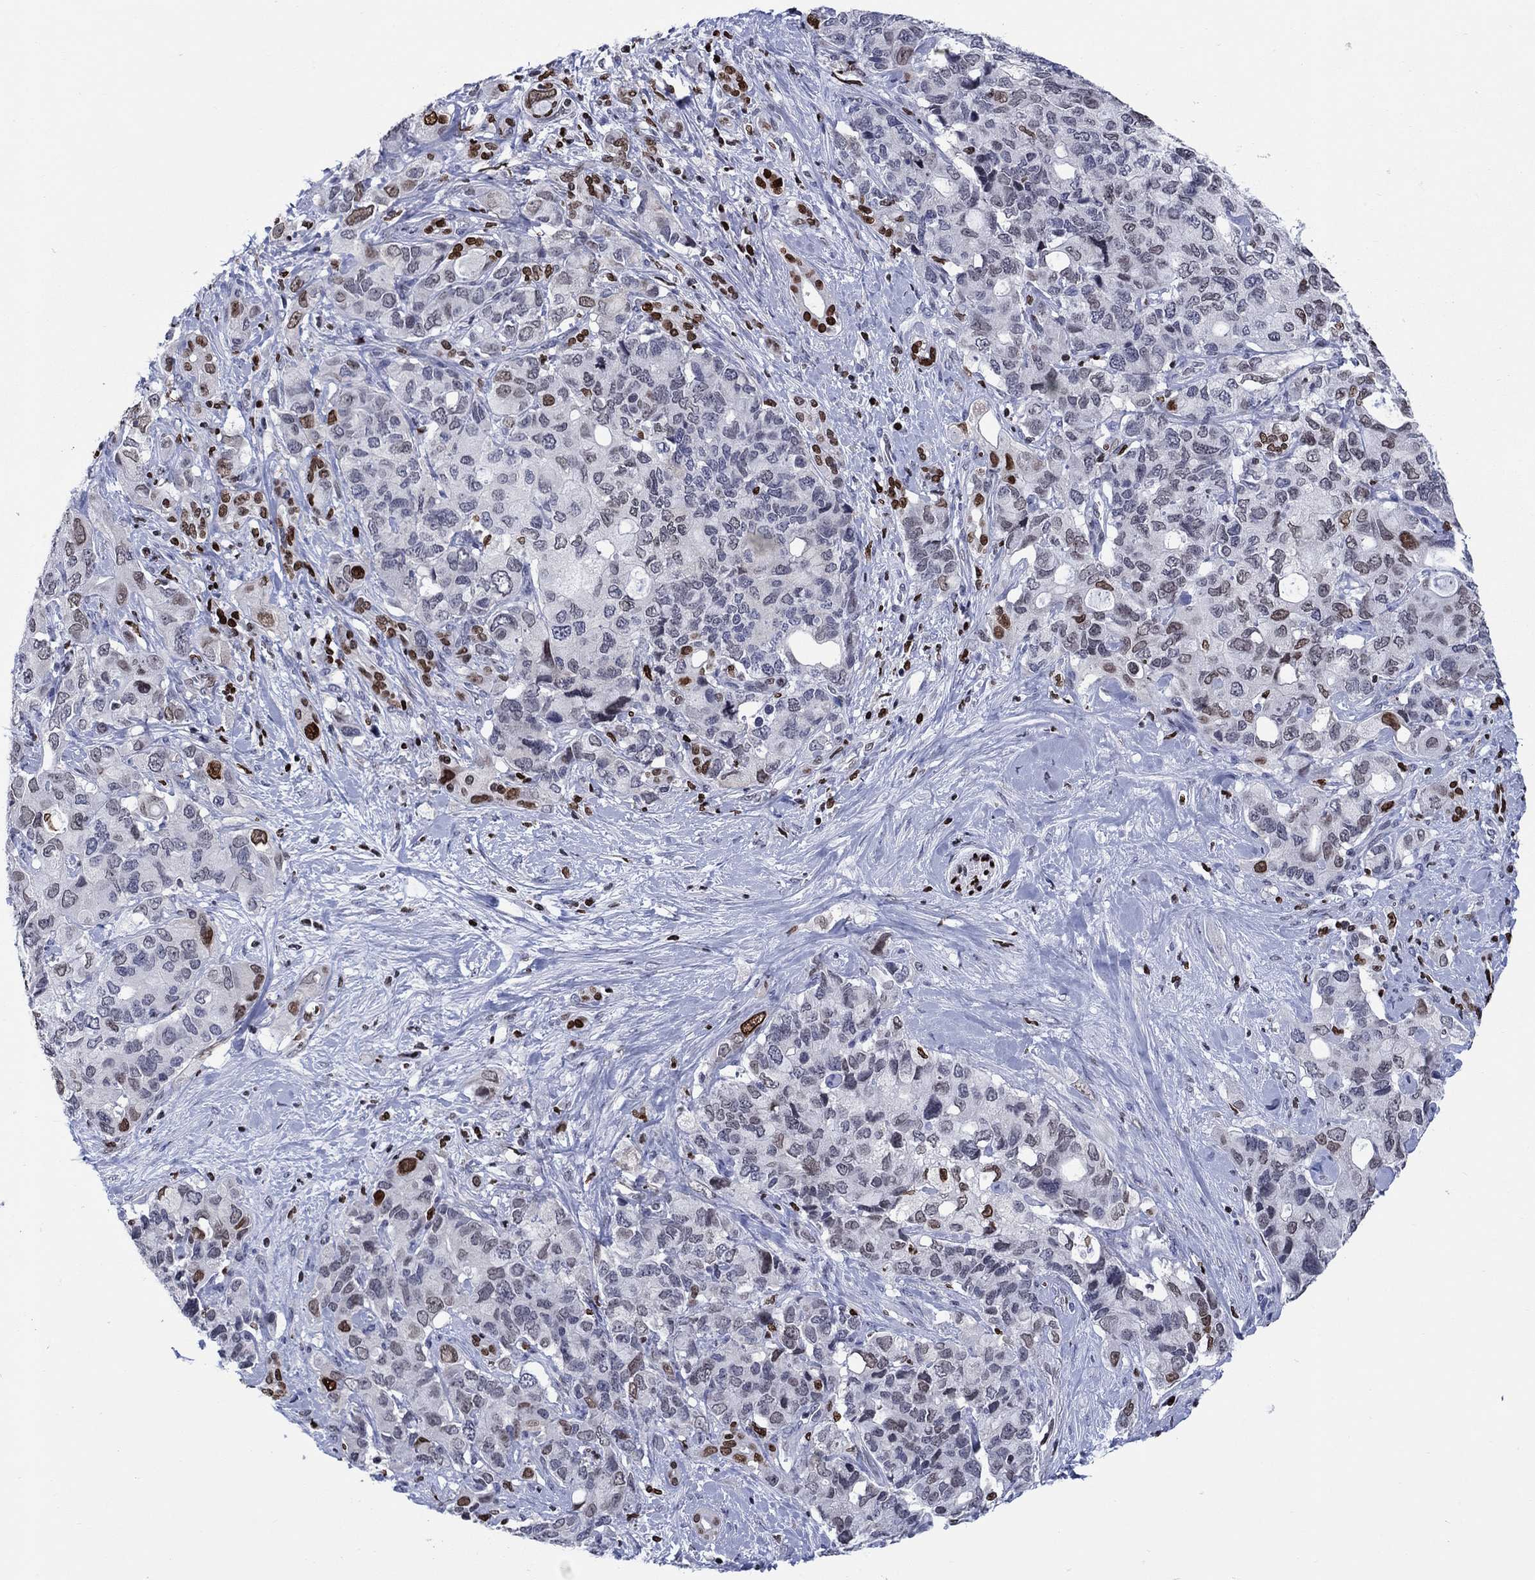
{"staining": {"intensity": "strong", "quantity": "<25%", "location": "nuclear"}, "tissue": "pancreatic cancer", "cell_type": "Tumor cells", "image_type": "cancer", "snomed": [{"axis": "morphology", "description": "Adenocarcinoma, NOS"}, {"axis": "topography", "description": "Pancreas"}], "caption": "This micrograph shows pancreatic cancer stained with immunohistochemistry (IHC) to label a protein in brown. The nuclear of tumor cells show strong positivity for the protein. Nuclei are counter-stained blue.", "gene": "HMGA1", "patient": {"sex": "female", "age": 56}}